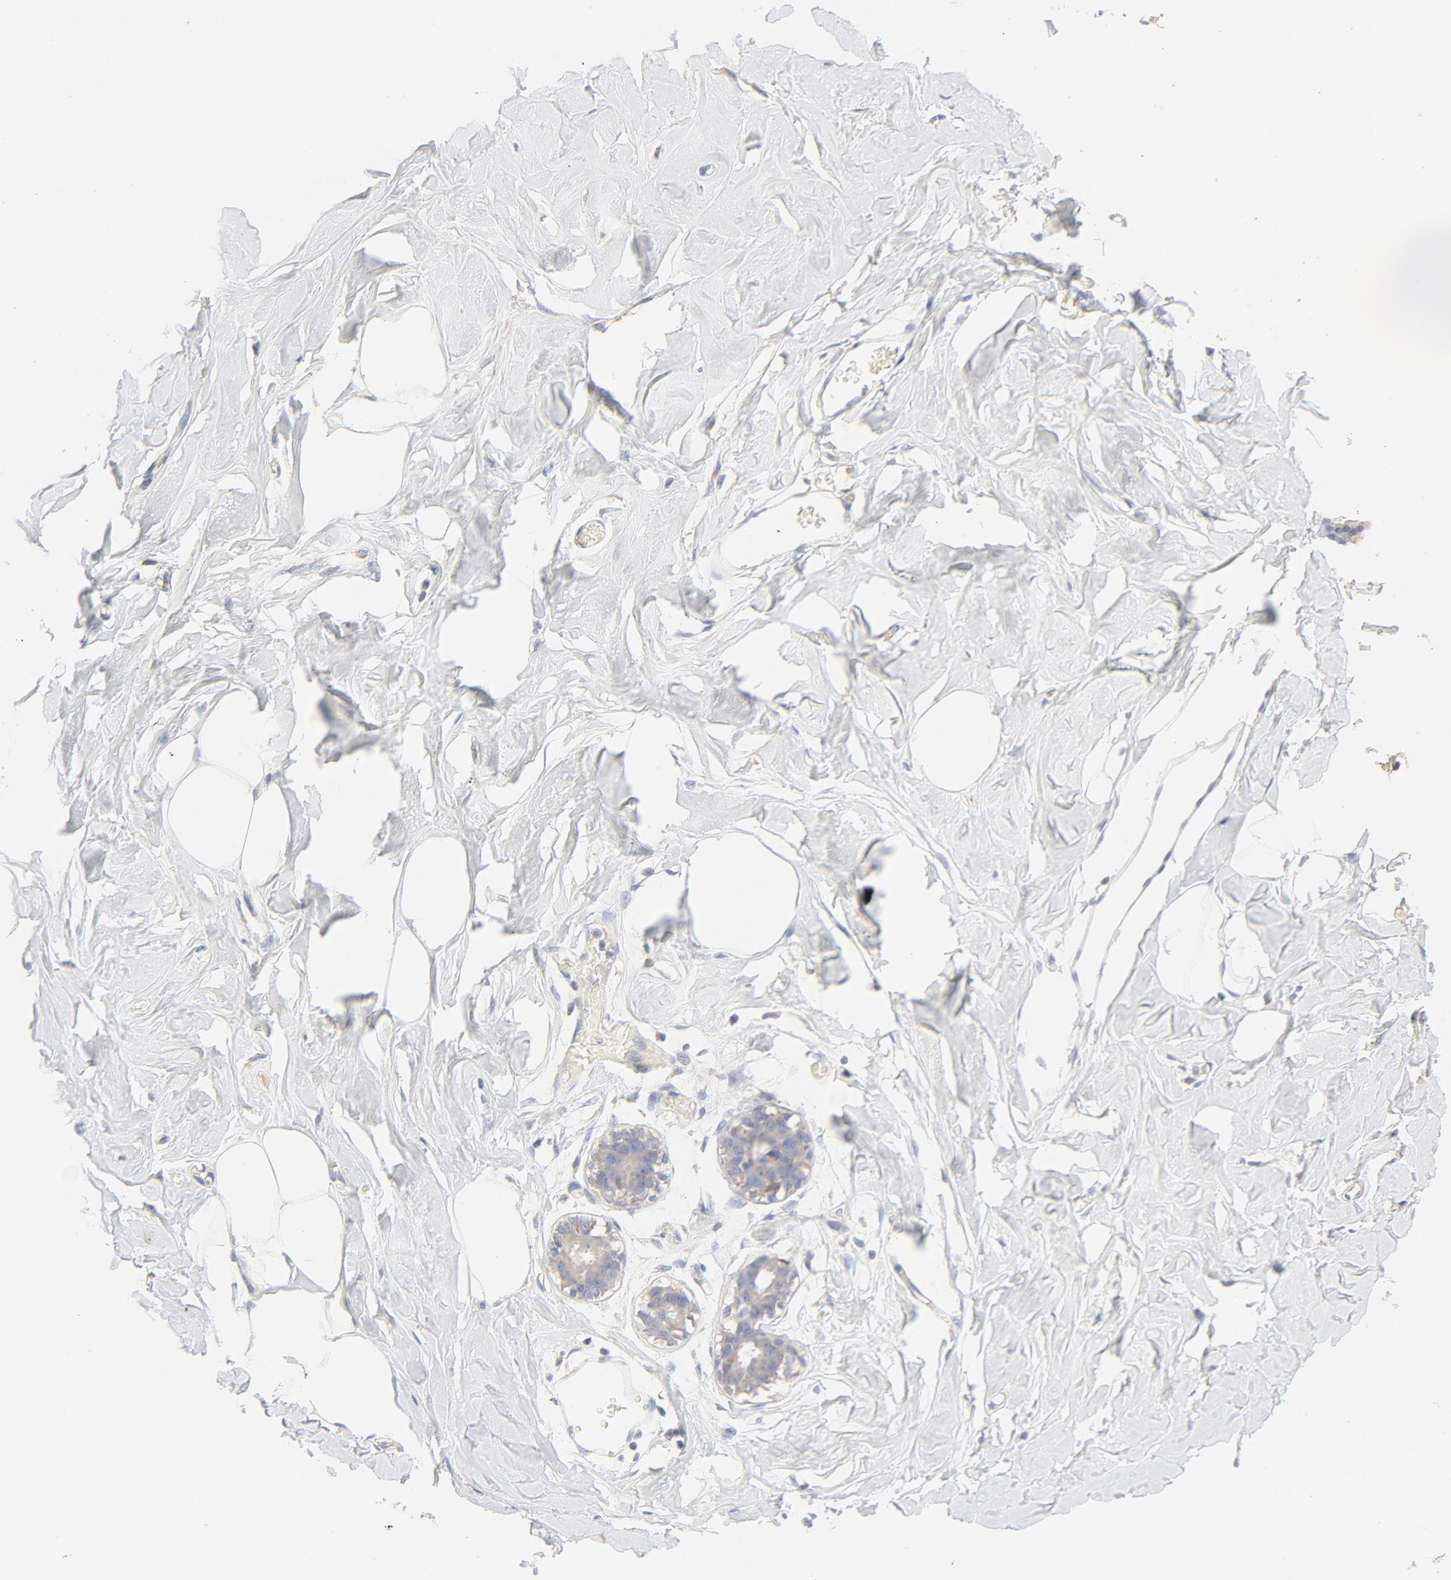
{"staining": {"intensity": "negative", "quantity": "none", "location": "none"}, "tissue": "breast", "cell_type": "Adipocytes", "image_type": "normal", "snomed": [{"axis": "morphology", "description": "Normal tissue, NOS"}, {"axis": "topography", "description": "Breast"}, {"axis": "topography", "description": "Adipose tissue"}], "caption": "Immunohistochemistry (IHC) of normal breast demonstrates no staining in adipocytes. Brightfield microscopy of immunohistochemistry stained with DAB (3,3'-diaminobenzidine) (brown) and hematoxylin (blue), captured at high magnification.", "gene": "FCGBP", "patient": {"sex": "female", "age": 25}}